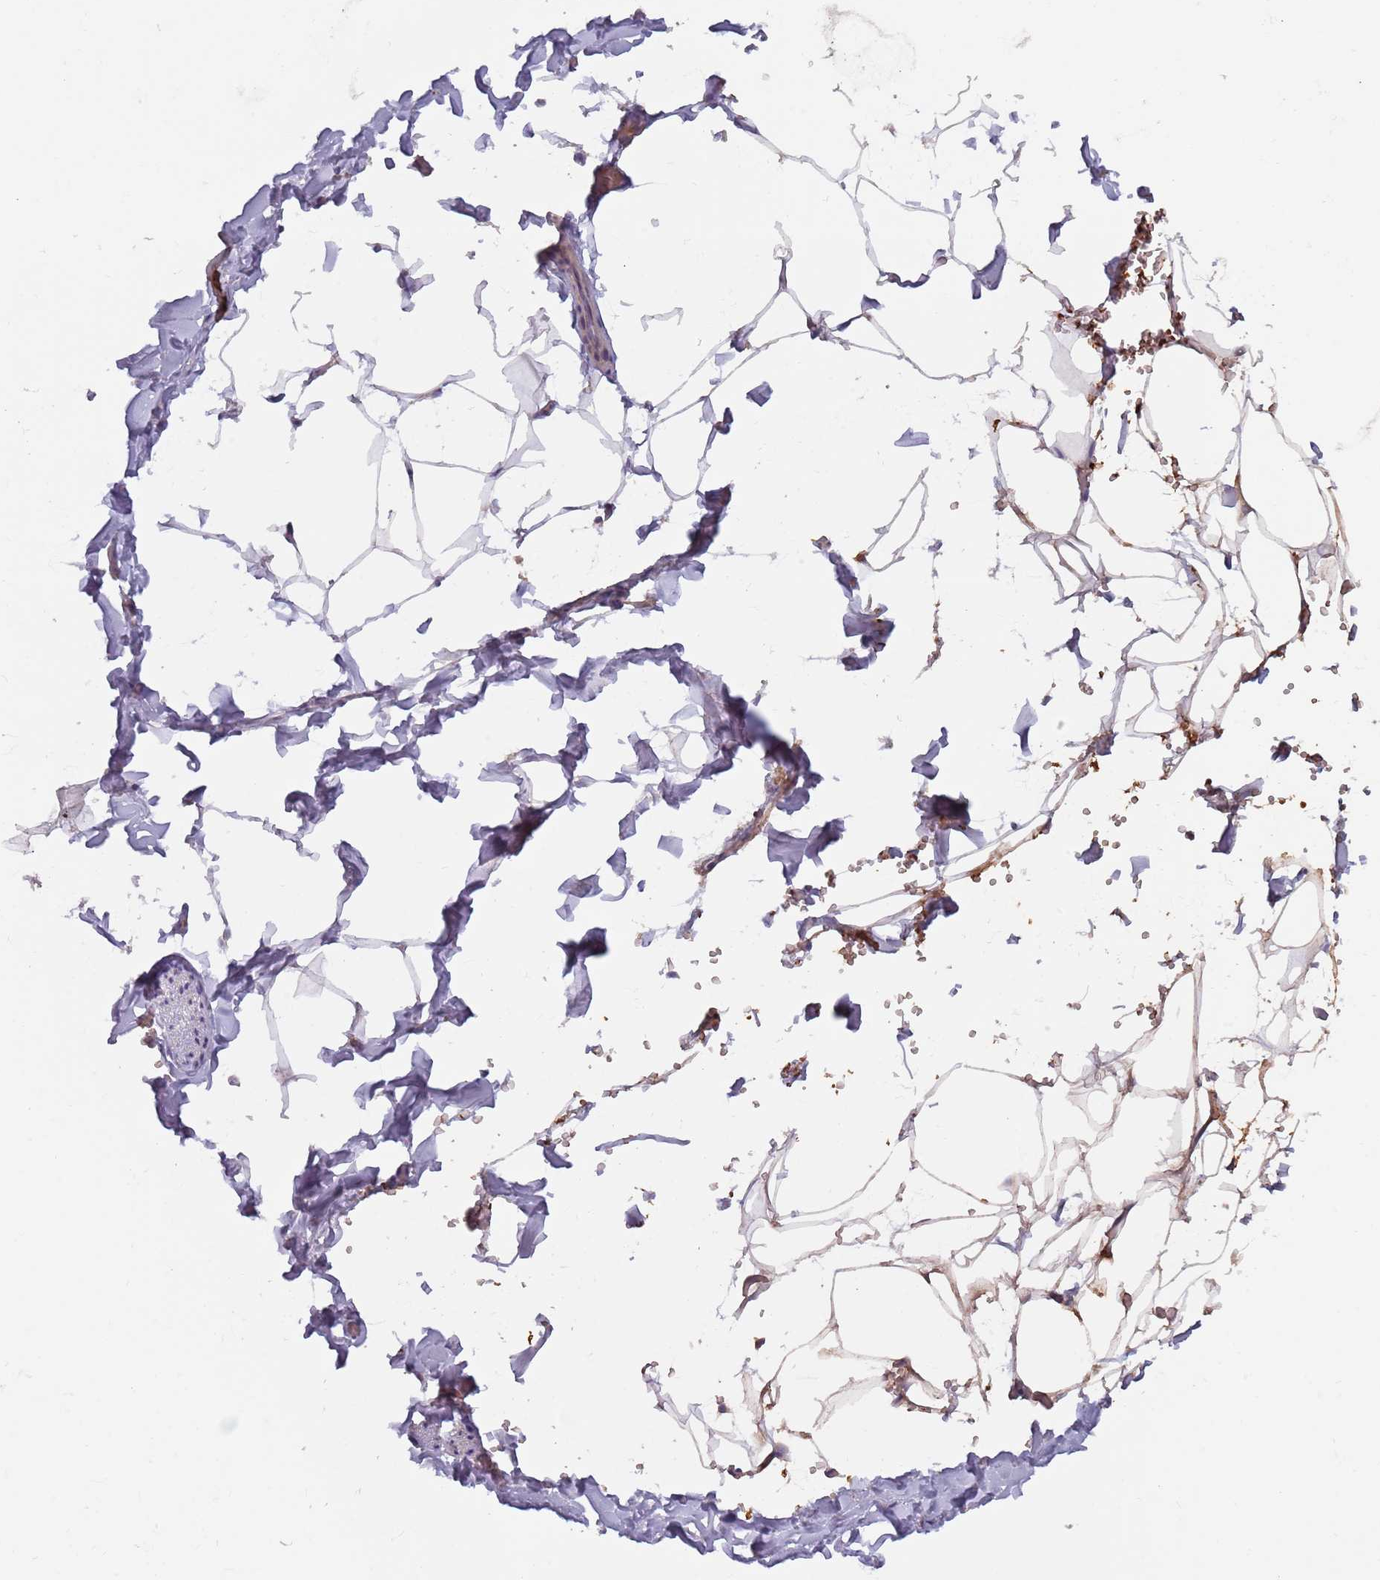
{"staining": {"intensity": "moderate", "quantity": "<25%", "location": "cytoplasmic/membranous"}, "tissue": "adipose tissue", "cell_type": "Adipocytes", "image_type": "normal", "snomed": [{"axis": "morphology", "description": "Normal tissue, NOS"}, {"axis": "topography", "description": "Gallbladder"}, {"axis": "topography", "description": "Peripheral nerve tissue"}], "caption": "Brown immunohistochemical staining in normal human adipose tissue displays moderate cytoplasmic/membranous staining in approximately <25% of adipocytes. The protein of interest is stained brown, and the nuclei are stained in blue (DAB (3,3'-diaminobenzidine) IHC with brightfield microscopy, high magnification).", "gene": "DXO", "patient": {"sex": "male", "age": 38}}